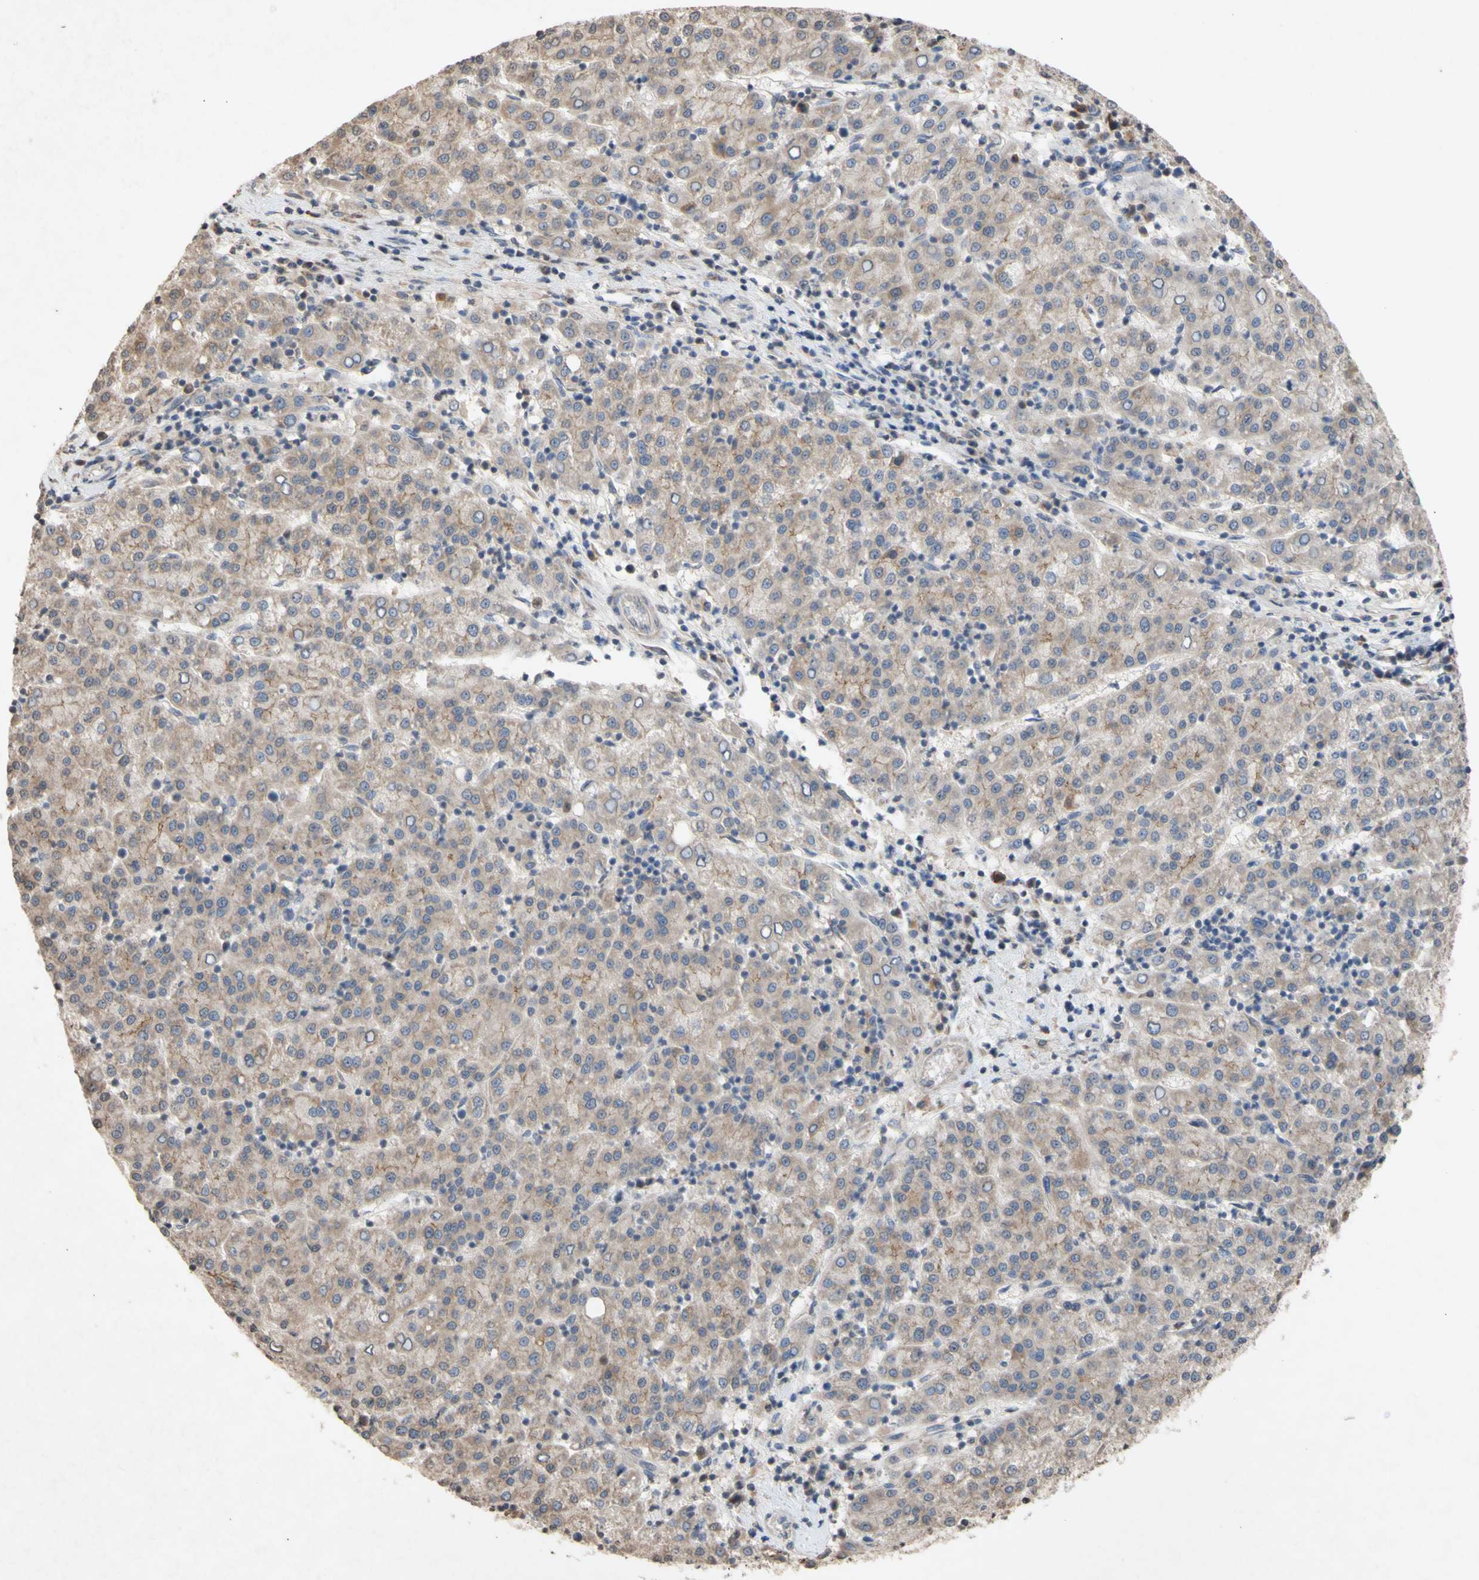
{"staining": {"intensity": "weak", "quantity": ">75%", "location": "cytoplasmic/membranous"}, "tissue": "liver cancer", "cell_type": "Tumor cells", "image_type": "cancer", "snomed": [{"axis": "morphology", "description": "Carcinoma, Hepatocellular, NOS"}, {"axis": "topography", "description": "Liver"}], "caption": "IHC of hepatocellular carcinoma (liver) reveals low levels of weak cytoplasmic/membranous staining in about >75% of tumor cells. The protein is shown in brown color, while the nuclei are stained blue.", "gene": "NECTIN3", "patient": {"sex": "female", "age": 58}}